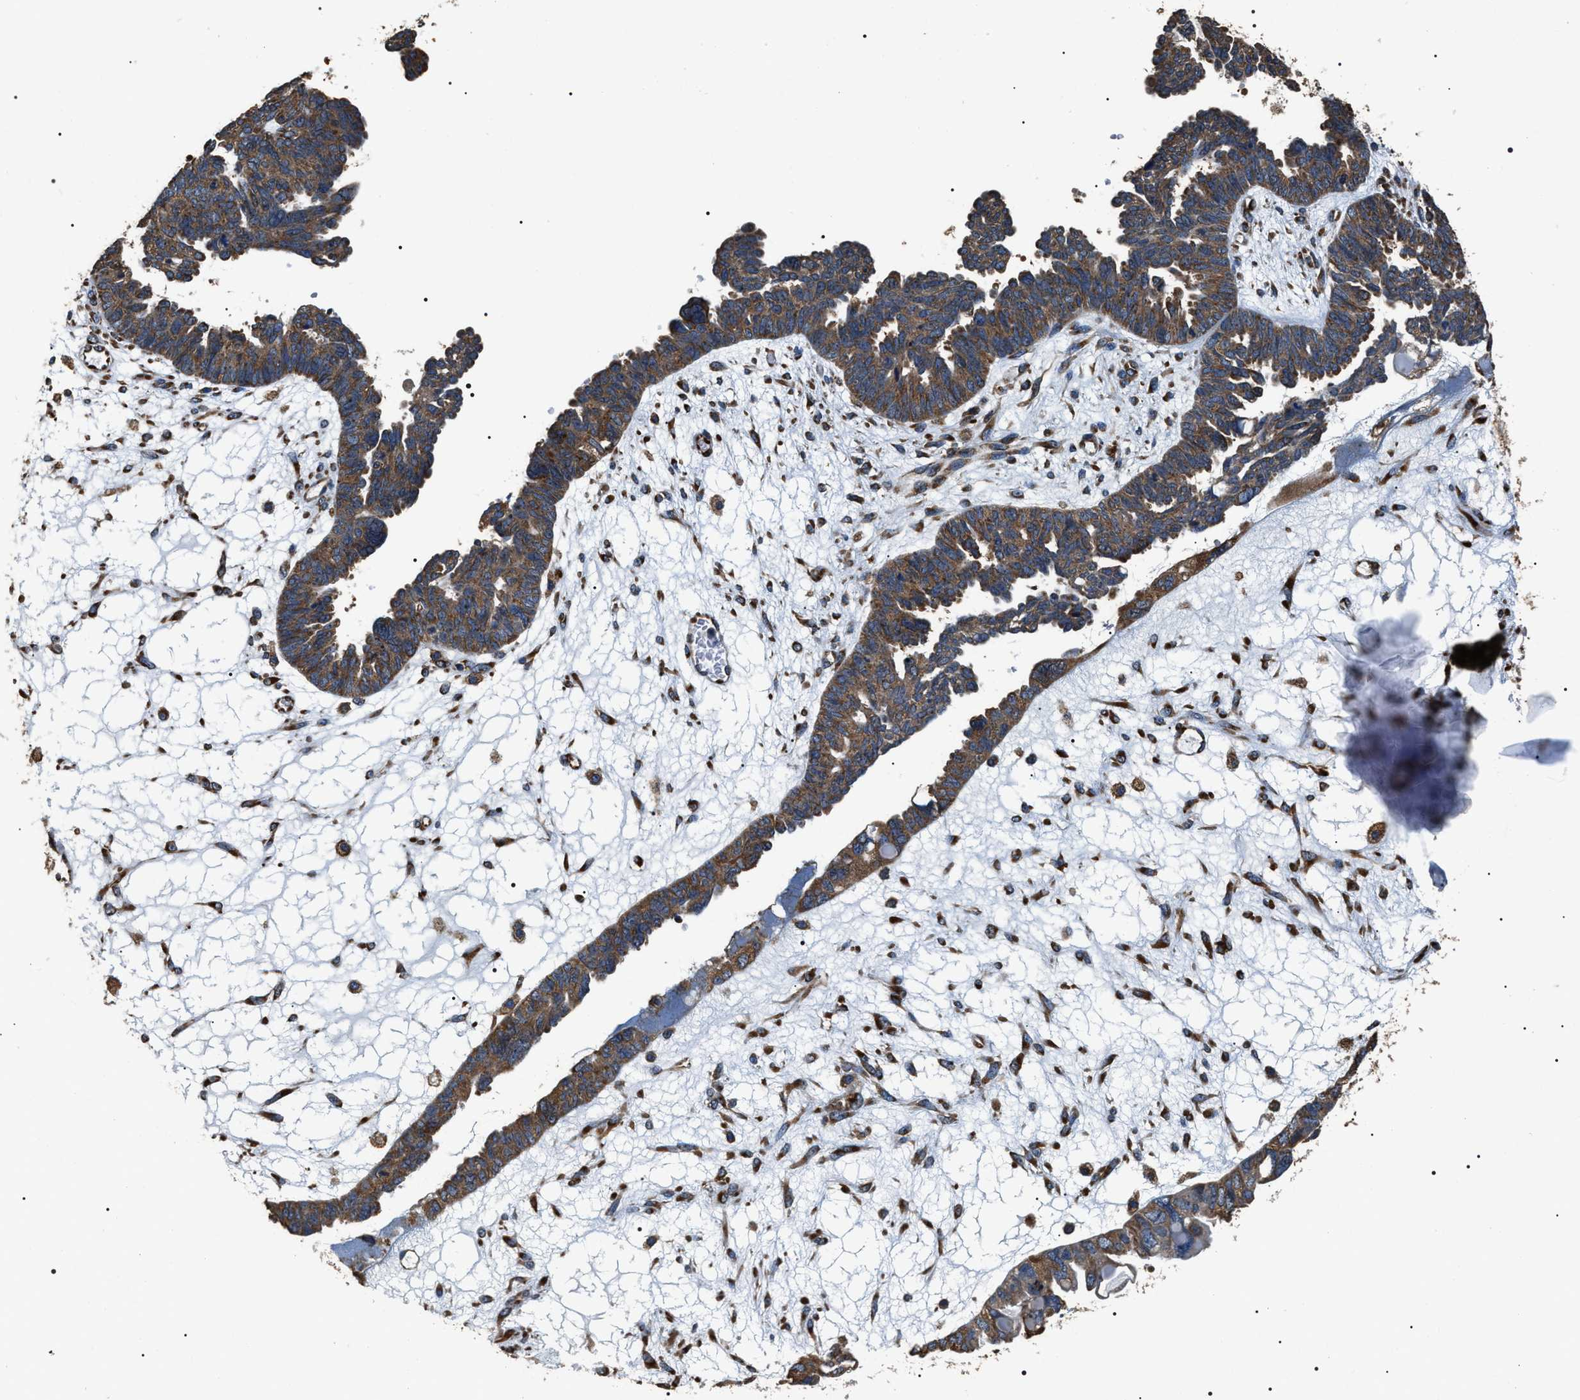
{"staining": {"intensity": "moderate", "quantity": ">75%", "location": "cytoplasmic/membranous"}, "tissue": "ovarian cancer", "cell_type": "Tumor cells", "image_type": "cancer", "snomed": [{"axis": "morphology", "description": "Cystadenocarcinoma, serous, NOS"}, {"axis": "topography", "description": "Ovary"}], "caption": "DAB (3,3'-diaminobenzidine) immunohistochemical staining of ovarian serous cystadenocarcinoma demonstrates moderate cytoplasmic/membranous protein expression in about >75% of tumor cells.", "gene": "KTN1", "patient": {"sex": "female", "age": 79}}